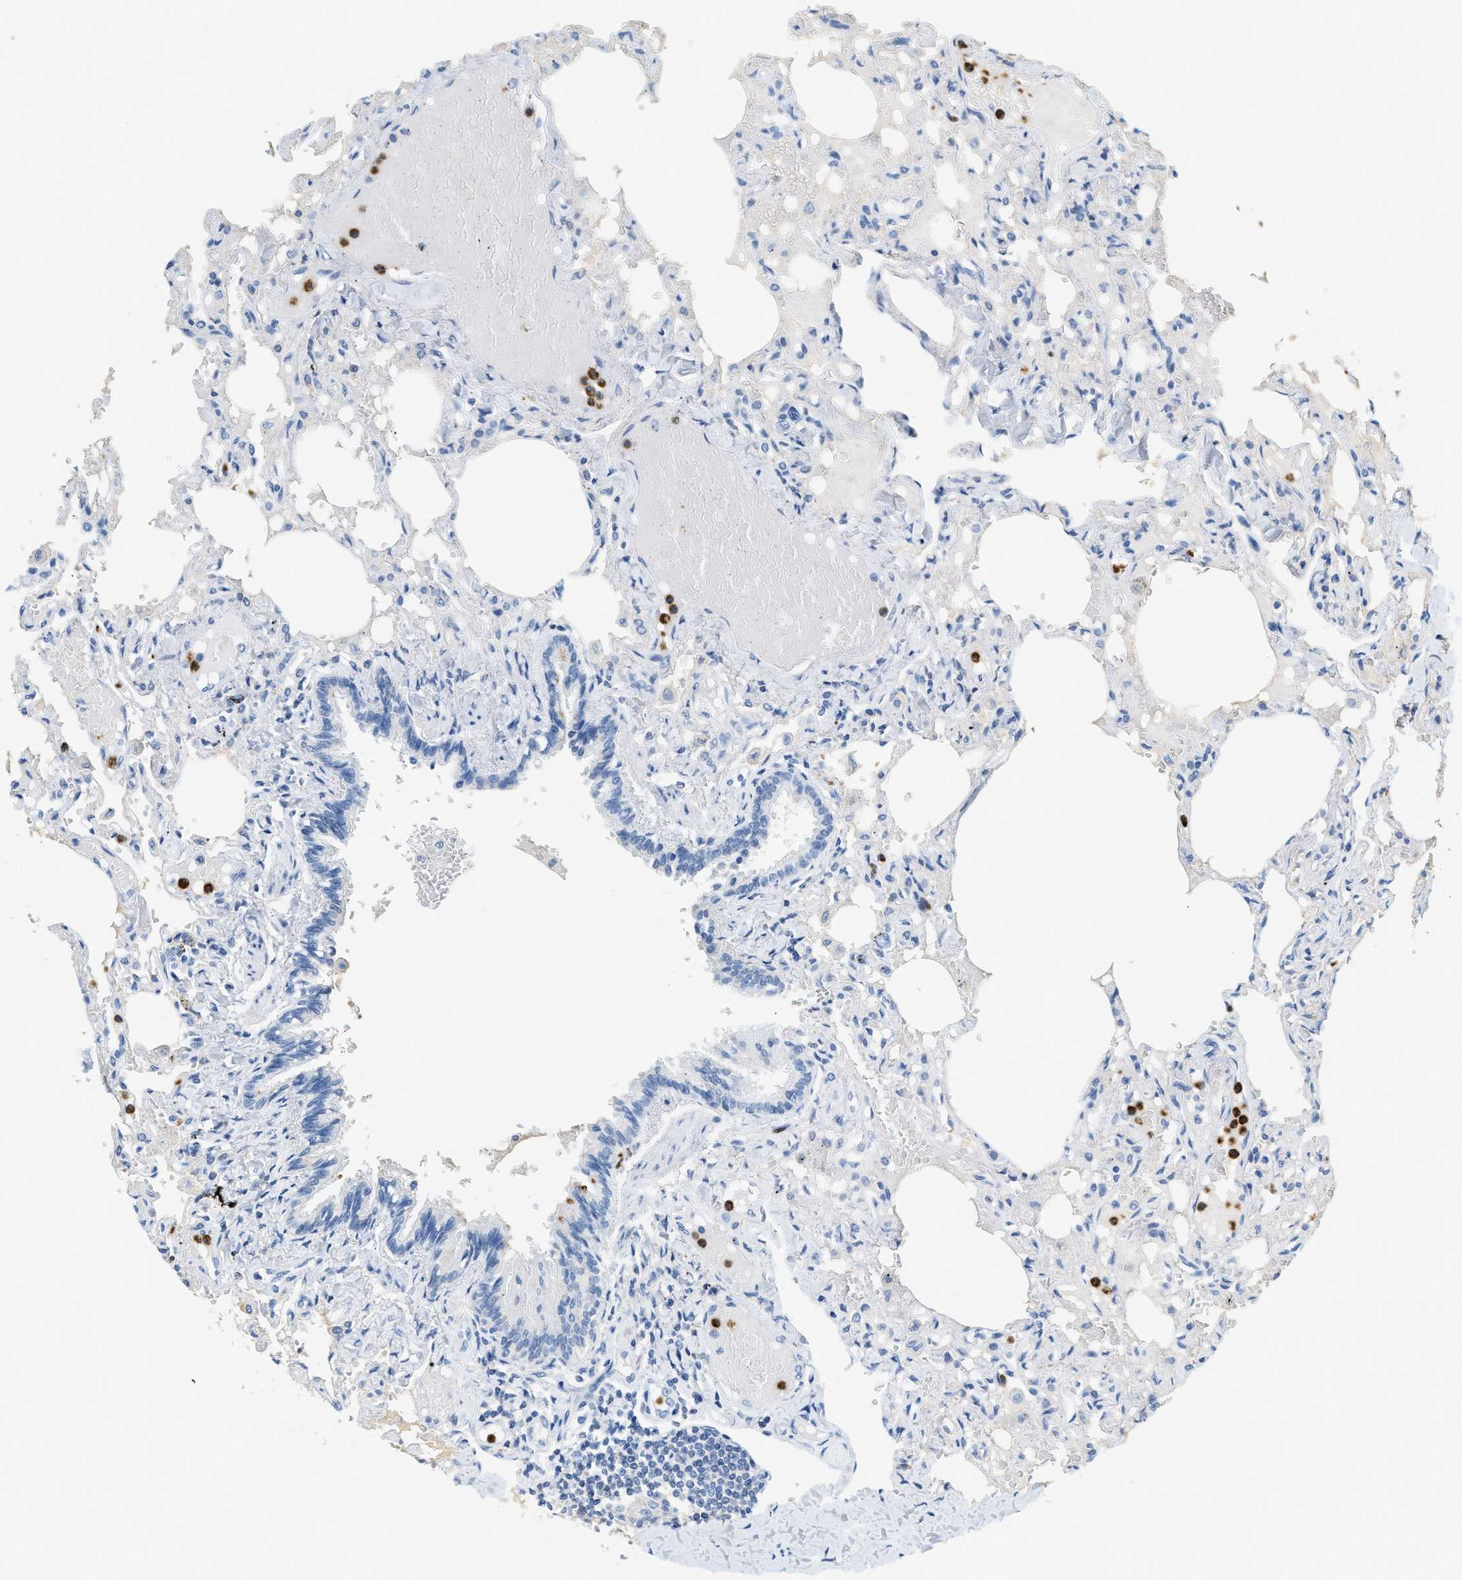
{"staining": {"intensity": "negative", "quantity": "none", "location": "none"}, "tissue": "lung", "cell_type": "Alveolar cells", "image_type": "normal", "snomed": [{"axis": "morphology", "description": "Normal tissue, NOS"}, {"axis": "topography", "description": "Lung"}], "caption": "This photomicrograph is of normal lung stained with immunohistochemistry to label a protein in brown with the nuclei are counter-stained blue. There is no staining in alveolar cells.", "gene": "LCN2", "patient": {"sex": "male", "age": 21}}